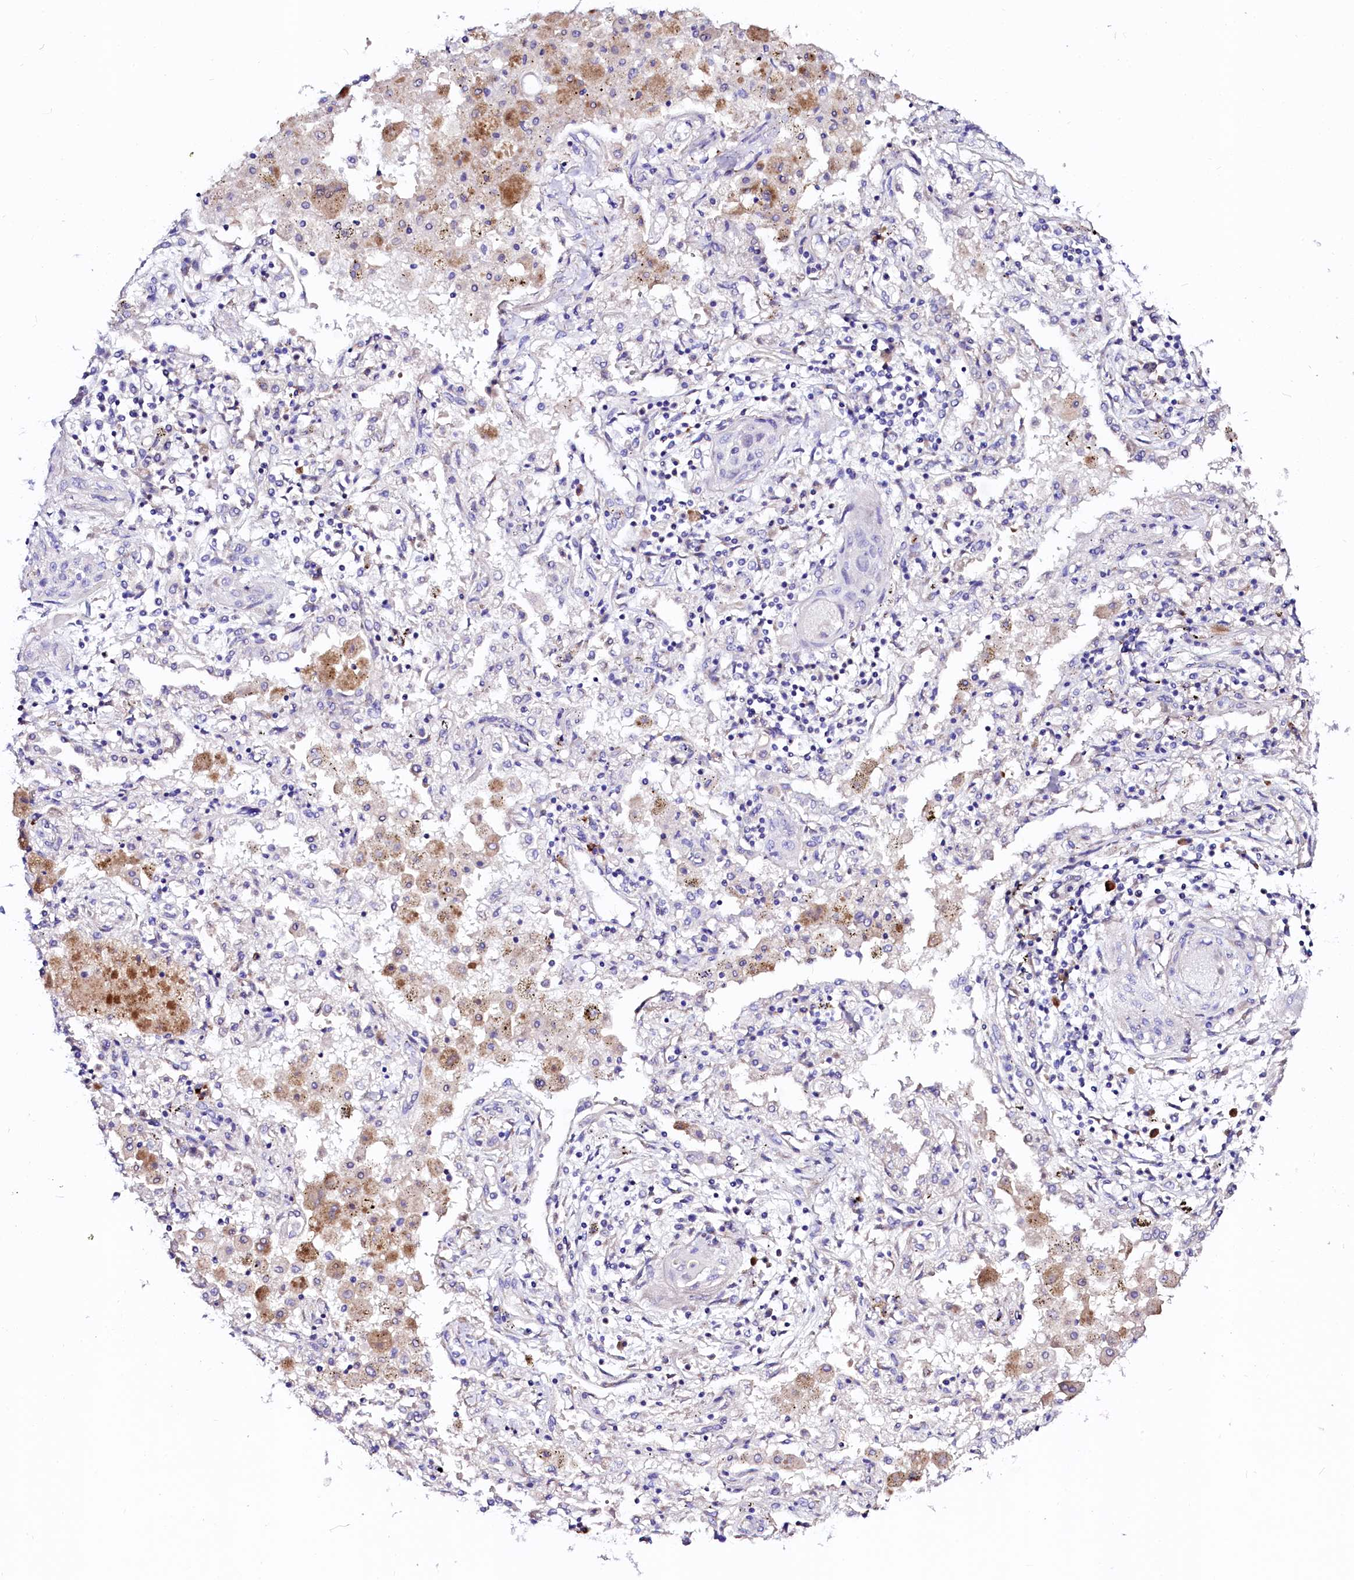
{"staining": {"intensity": "negative", "quantity": "none", "location": "none"}, "tissue": "lung cancer", "cell_type": "Tumor cells", "image_type": "cancer", "snomed": [{"axis": "morphology", "description": "Squamous cell carcinoma, NOS"}, {"axis": "topography", "description": "Lung"}], "caption": "IHC image of human lung cancer stained for a protein (brown), which reveals no expression in tumor cells. (Immunohistochemistry (ihc), brightfield microscopy, high magnification).", "gene": "BTBD16", "patient": {"sex": "female", "age": 47}}